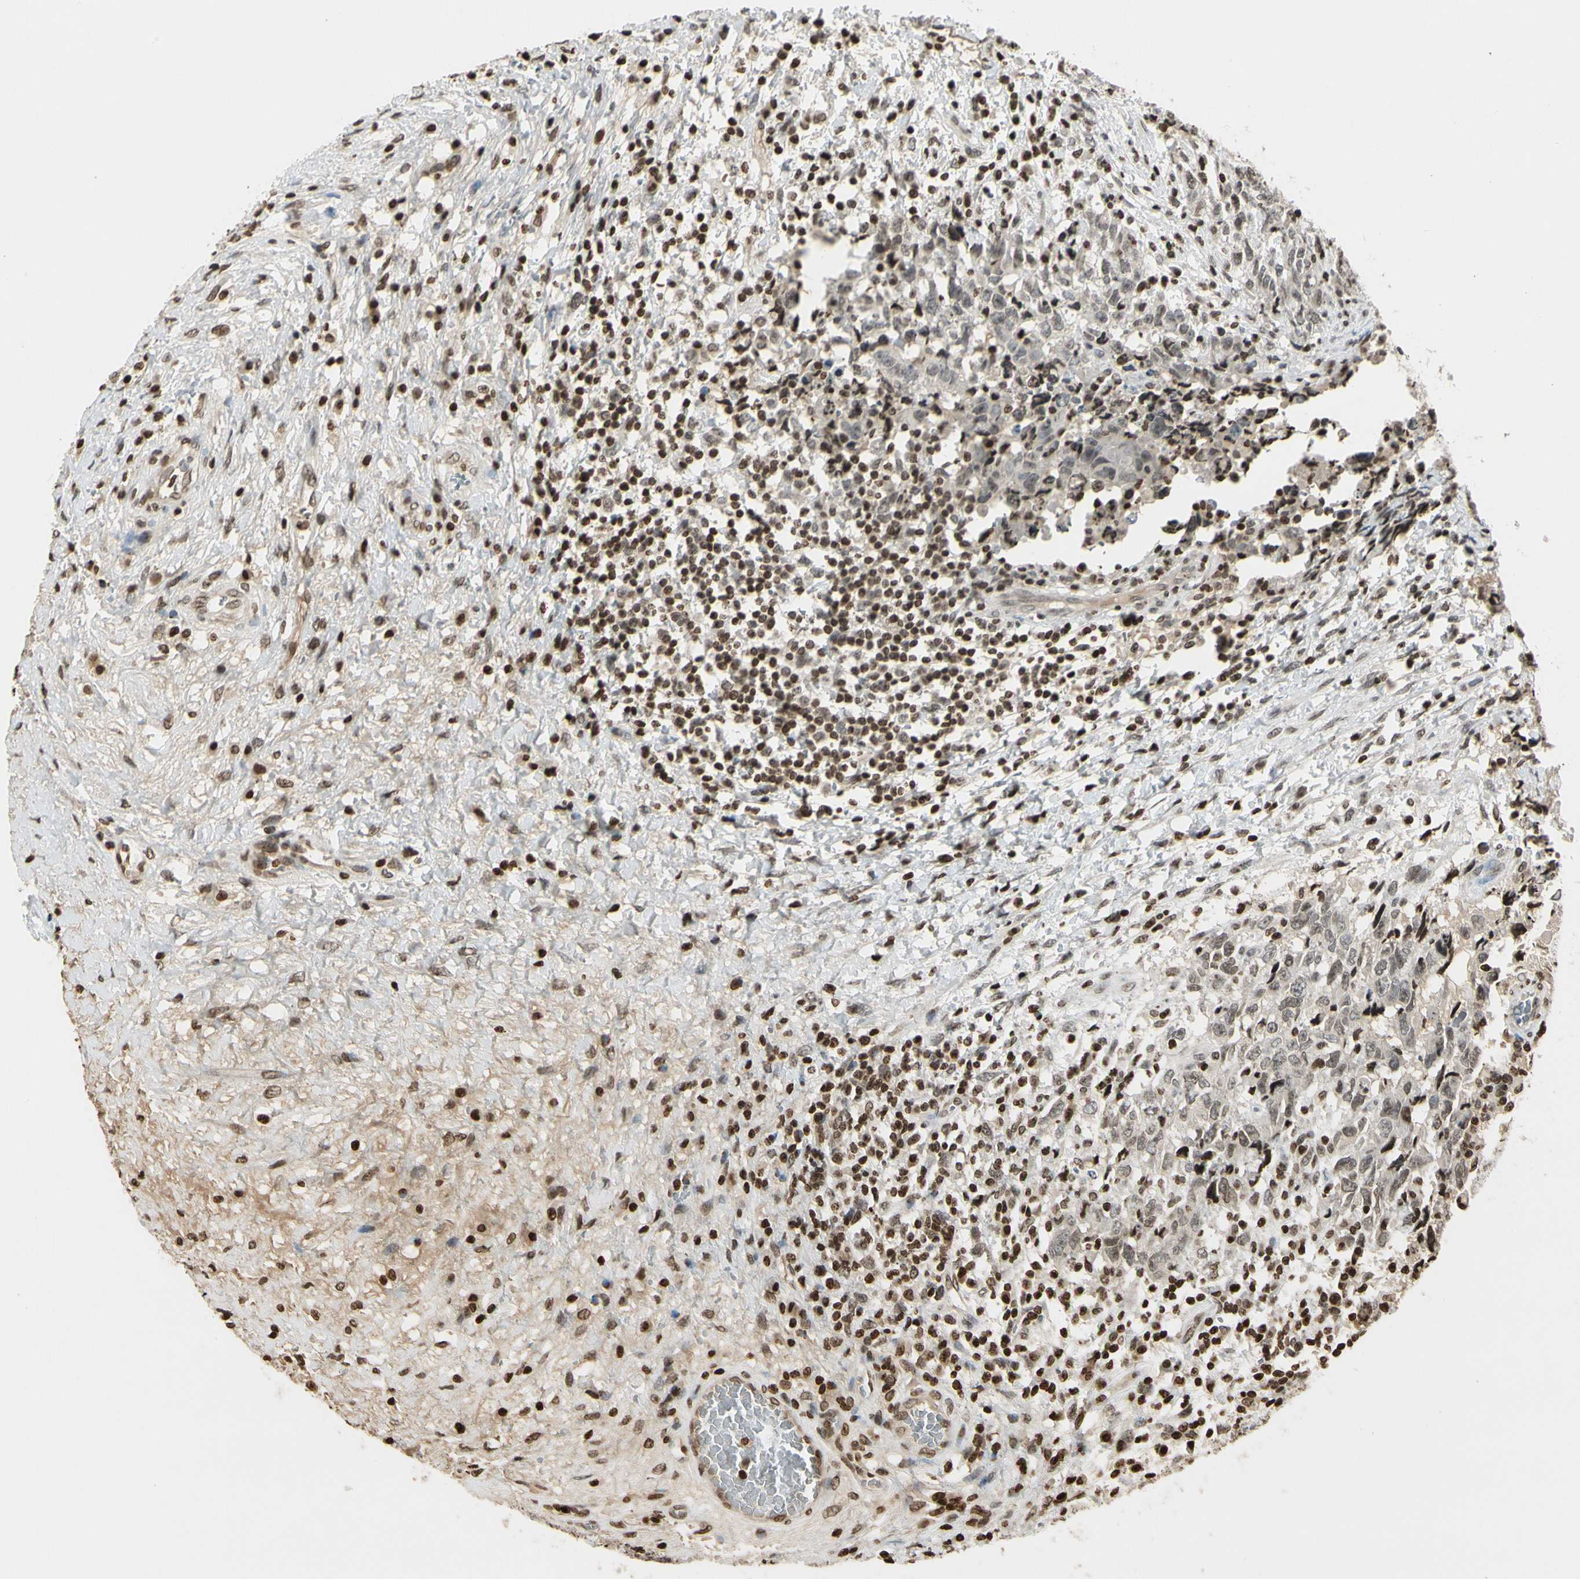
{"staining": {"intensity": "weak", "quantity": "25%-75%", "location": "nuclear"}, "tissue": "testis cancer", "cell_type": "Tumor cells", "image_type": "cancer", "snomed": [{"axis": "morphology", "description": "Carcinoma, Embryonal, NOS"}, {"axis": "topography", "description": "Testis"}], "caption": "Immunohistochemistry staining of testis cancer (embryonal carcinoma), which displays low levels of weak nuclear expression in about 25%-75% of tumor cells indicating weak nuclear protein positivity. The staining was performed using DAB (brown) for protein detection and nuclei were counterstained in hematoxylin (blue).", "gene": "RORA", "patient": {"sex": "male", "age": 26}}